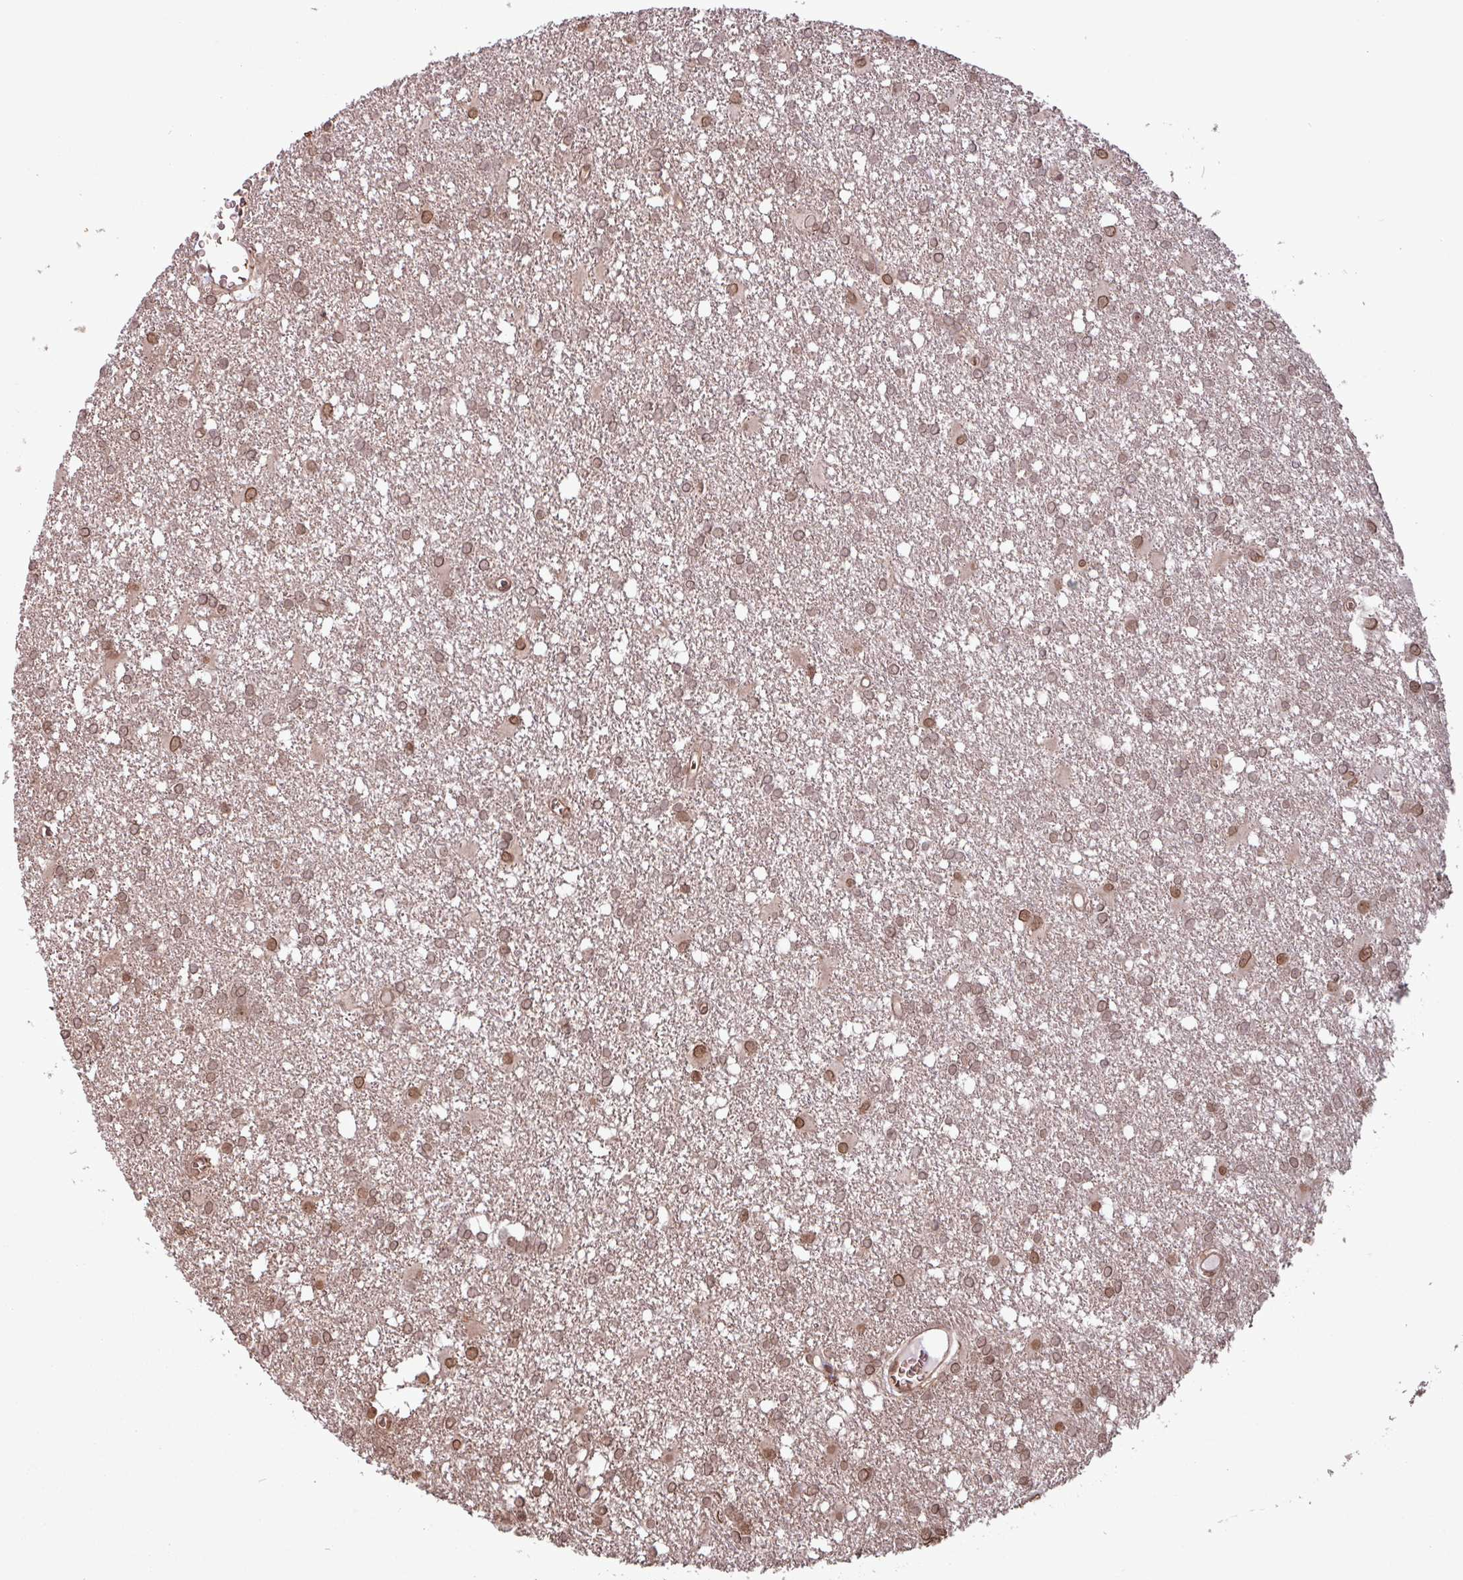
{"staining": {"intensity": "moderate", "quantity": ">75%", "location": "cytoplasmic/membranous,nuclear"}, "tissue": "glioma", "cell_type": "Tumor cells", "image_type": "cancer", "snomed": [{"axis": "morphology", "description": "Glioma, malignant, High grade"}, {"axis": "topography", "description": "Brain"}], "caption": "Malignant high-grade glioma was stained to show a protein in brown. There is medium levels of moderate cytoplasmic/membranous and nuclear staining in approximately >75% of tumor cells.", "gene": "RBM4B", "patient": {"sex": "male", "age": 48}}